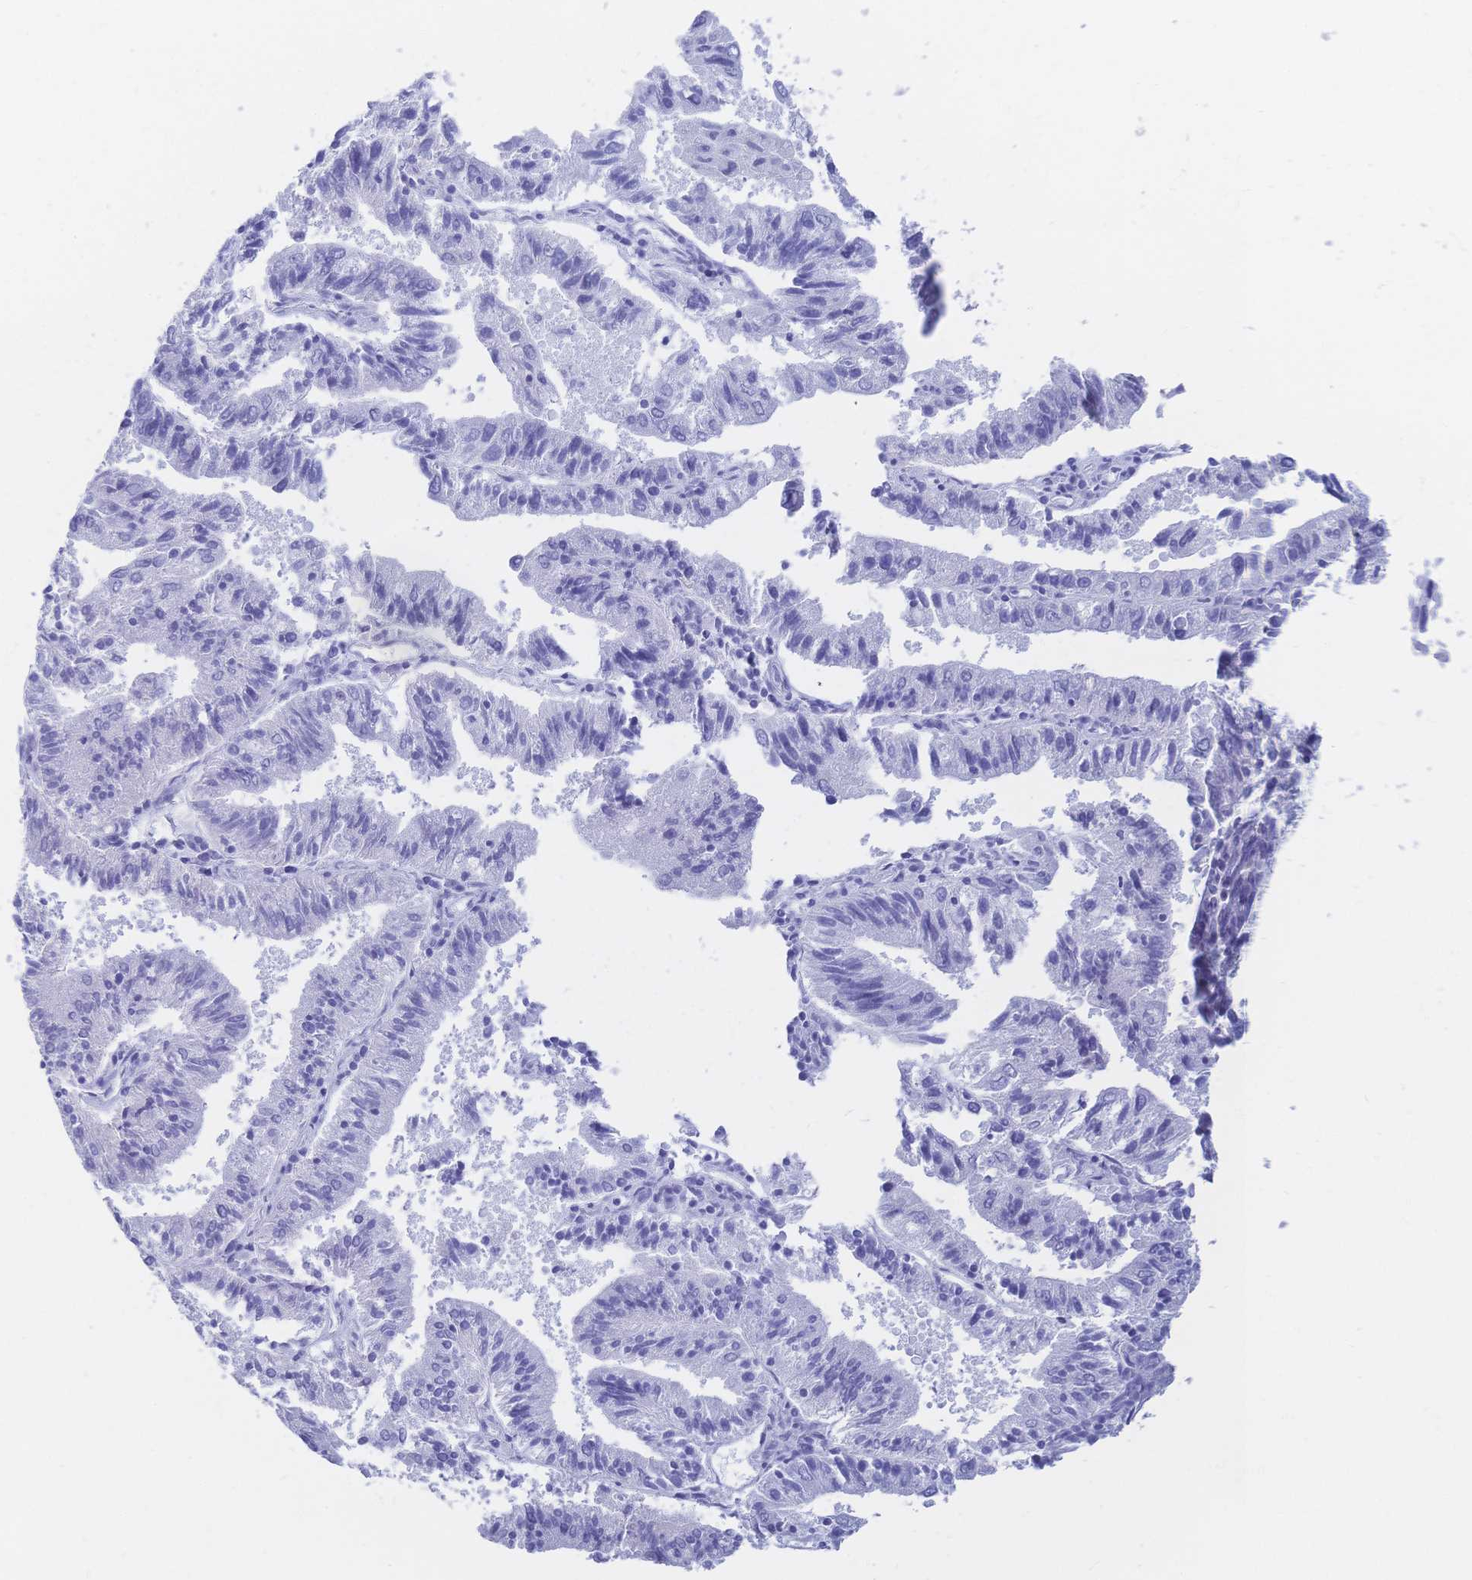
{"staining": {"intensity": "negative", "quantity": "none", "location": "none"}, "tissue": "endometrial cancer", "cell_type": "Tumor cells", "image_type": "cancer", "snomed": [{"axis": "morphology", "description": "Adenocarcinoma, NOS"}, {"axis": "topography", "description": "Endometrium"}], "caption": "IHC histopathology image of adenocarcinoma (endometrial) stained for a protein (brown), which demonstrates no expression in tumor cells.", "gene": "MEP1B", "patient": {"sex": "female", "age": 82}}